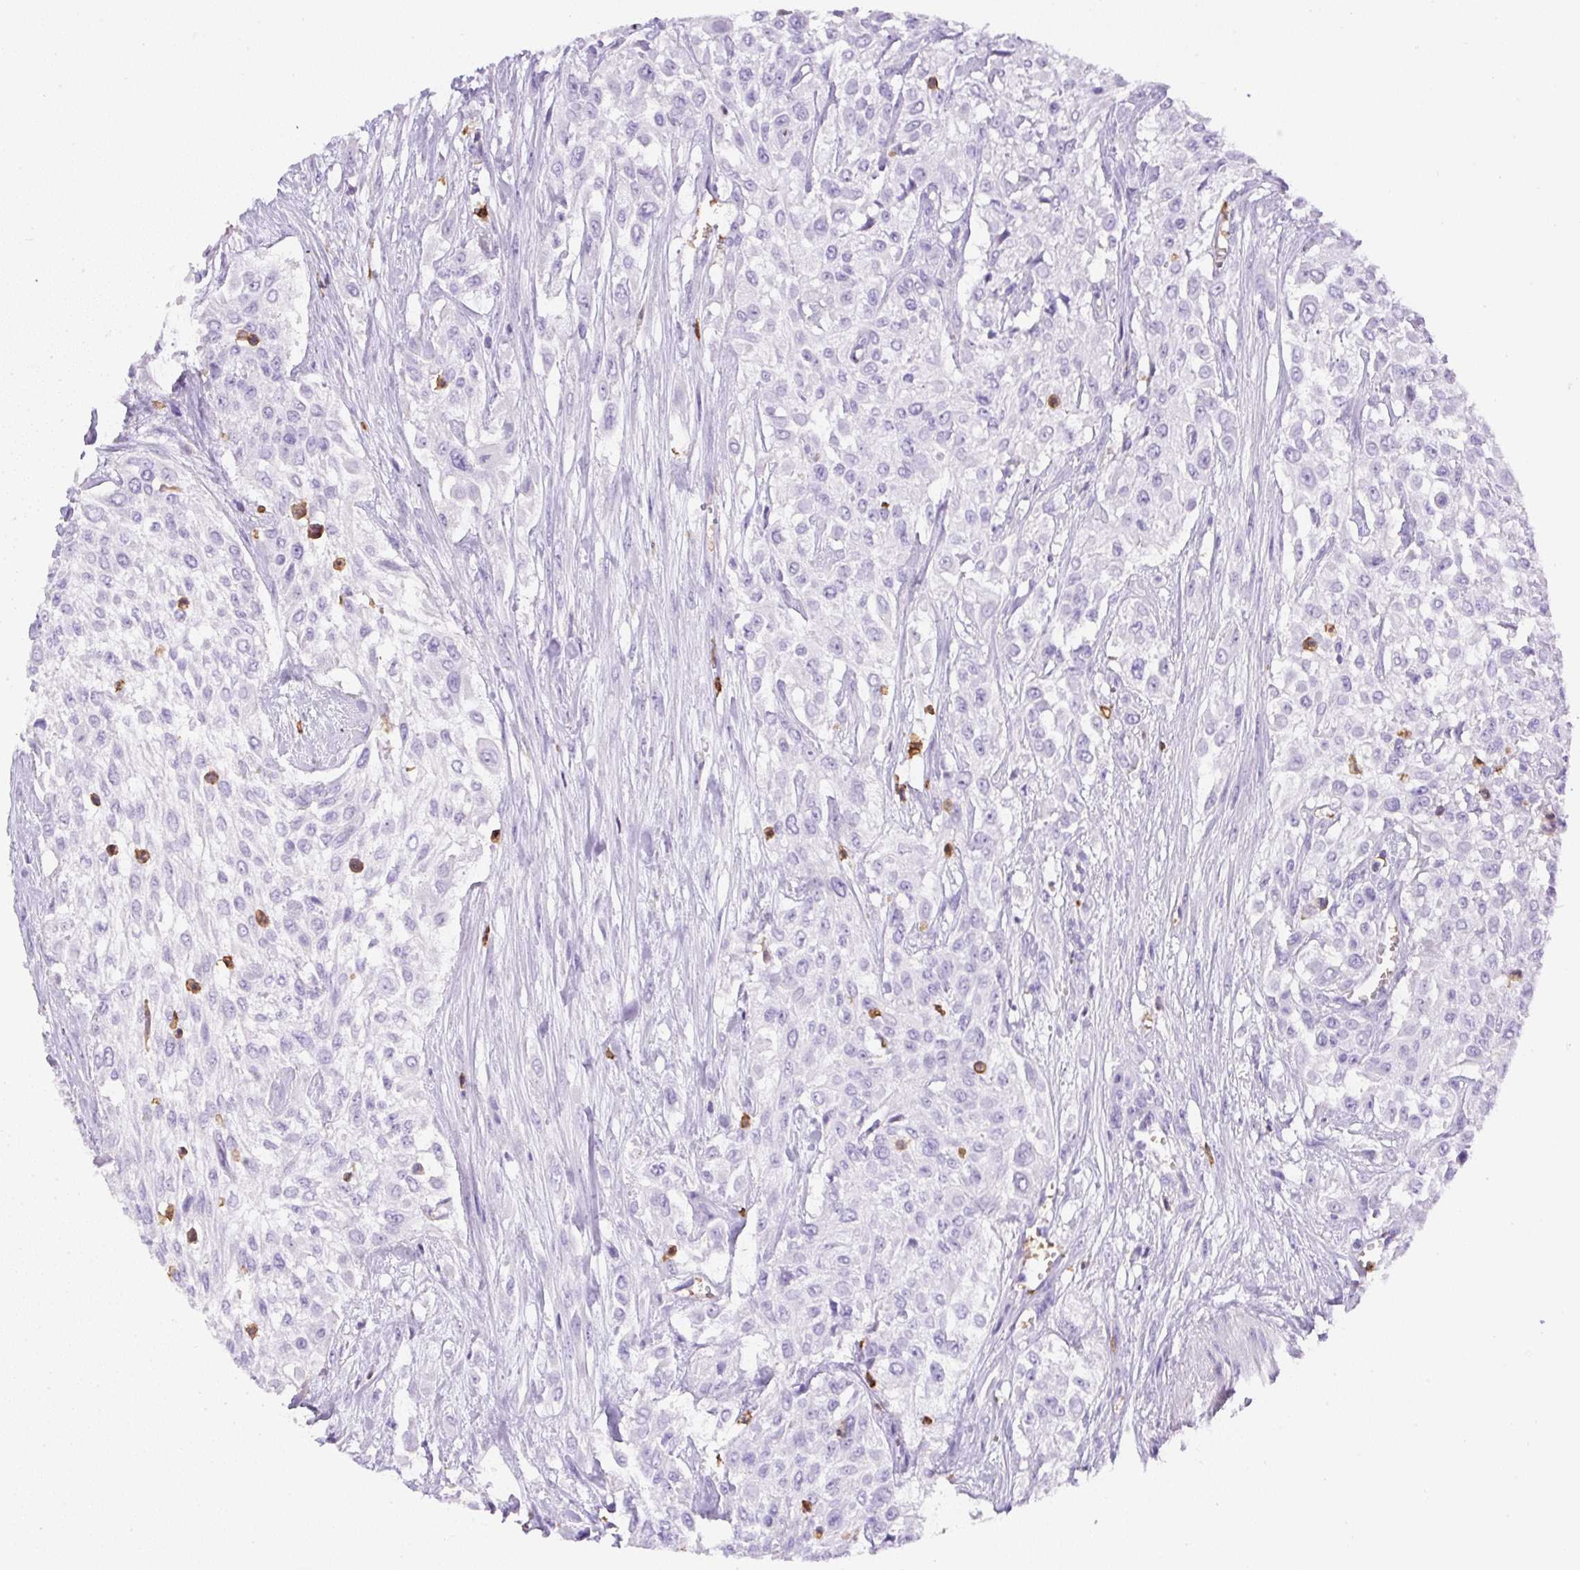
{"staining": {"intensity": "negative", "quantity": "none", "location": "none"}, "tissue": "urothelial cancer", "cell_type": "Tumor cells", "image_type": "cancer", "snomed": [{"axis": "morphology", "description": "Urothelial carcinoma, High grade"}, {"axis": "topography", "description": "Urinary bladder"}], "caption": "There is no significant expression in tumor cells of urothelial cancer.", "gene": "FAM228B", "patient": {"sex": "male", "age": 57}}